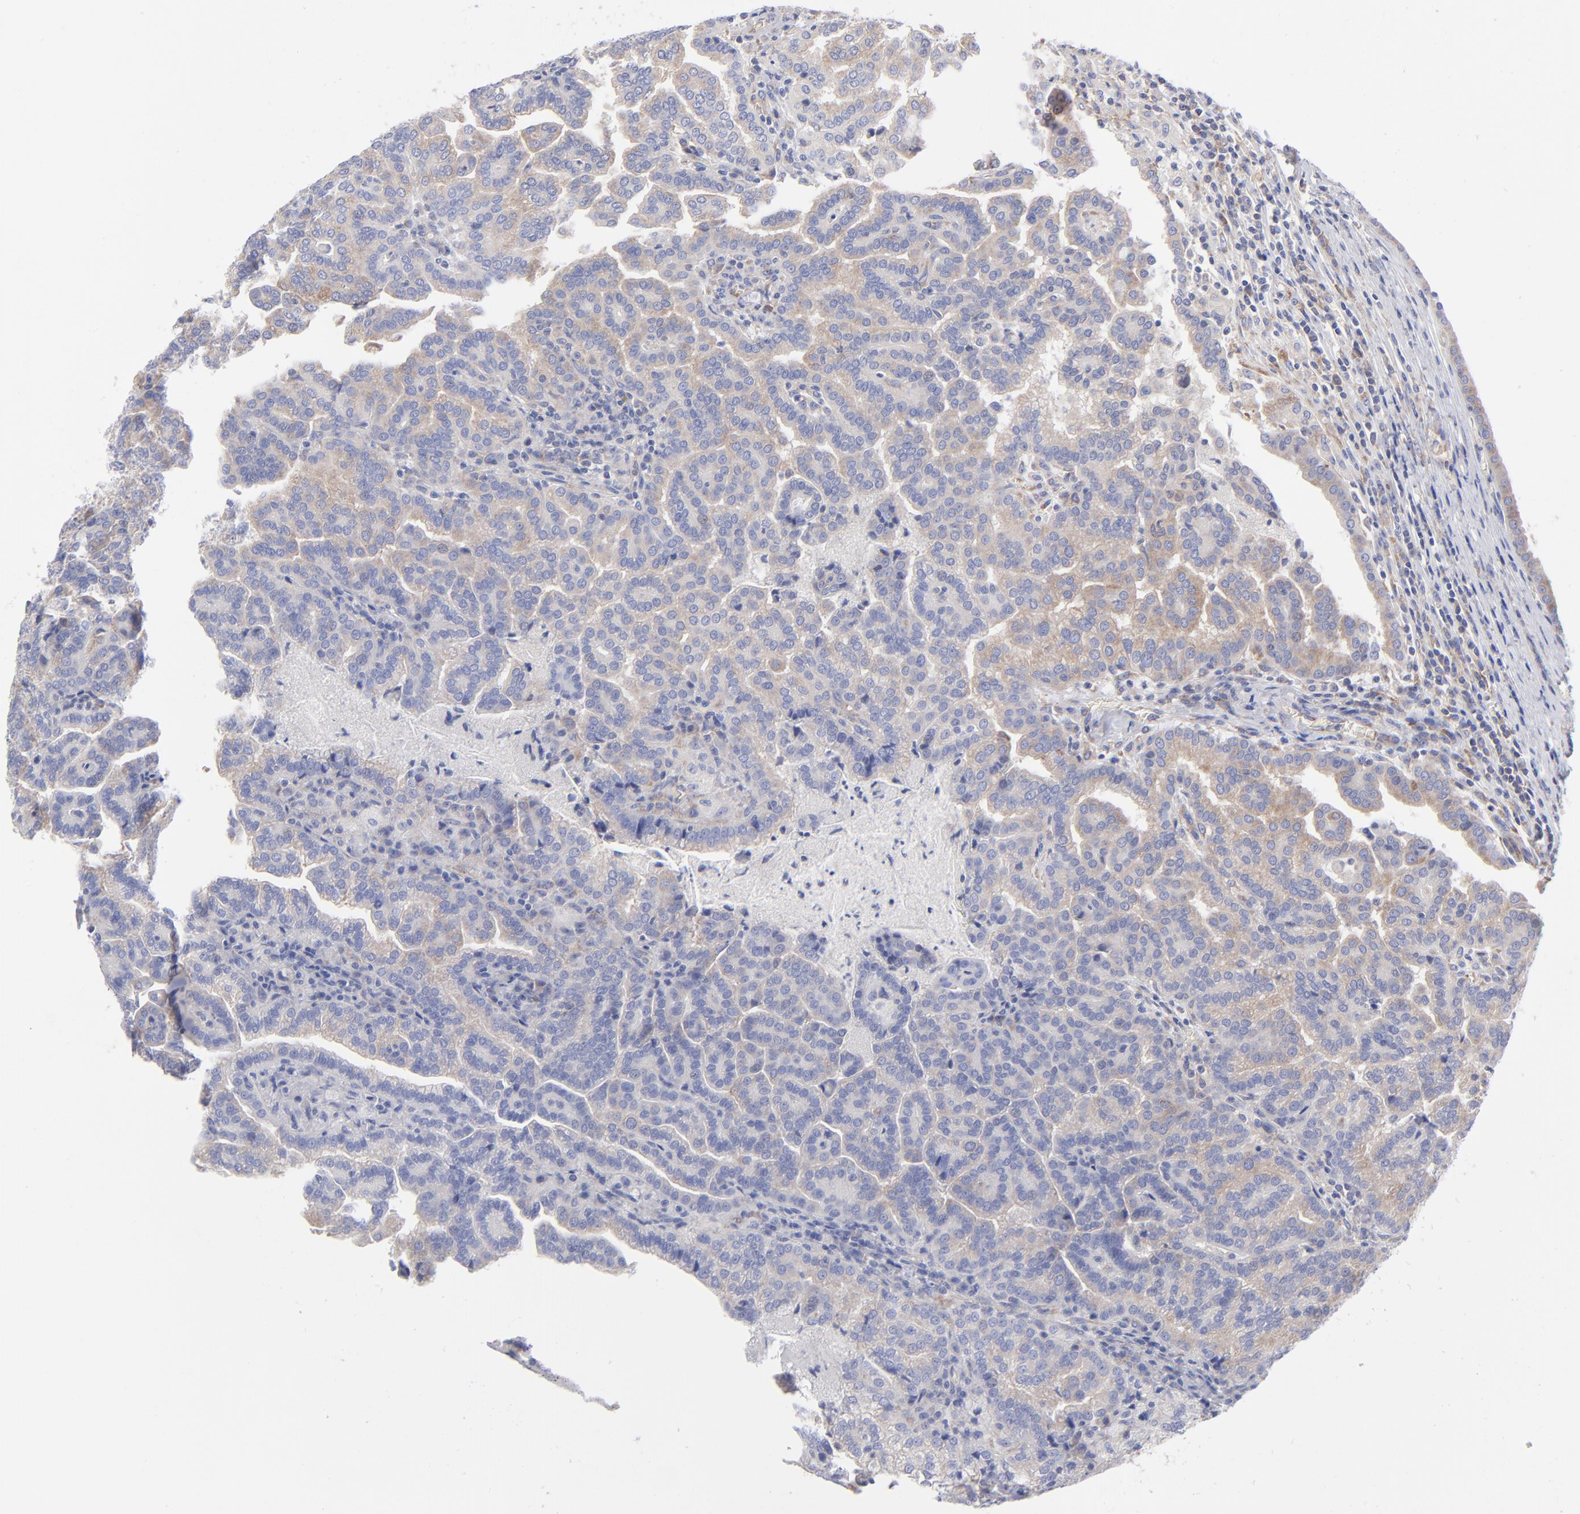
{"staining": {"intensity": "moderate", "quantity": ">75%", "location": "cytoplasmic/membranous"}, "tissue": "renal cancer", "cell_type": "Tumor cells", "image_type": "cancer", "snomed": [{"axis": "morphology", "description": "Adenocarcinoma, NOS"}, {"axis": "topography", "description": "Kidney"}], "caption": "A brown stain shows moderate cytoplasmic/membranous positivity of a protein in renal cancer (adenocarcinoma) tumor cells.", "gene": "EIF2AK2", "patient": {"sex": "male", "age": 61}}